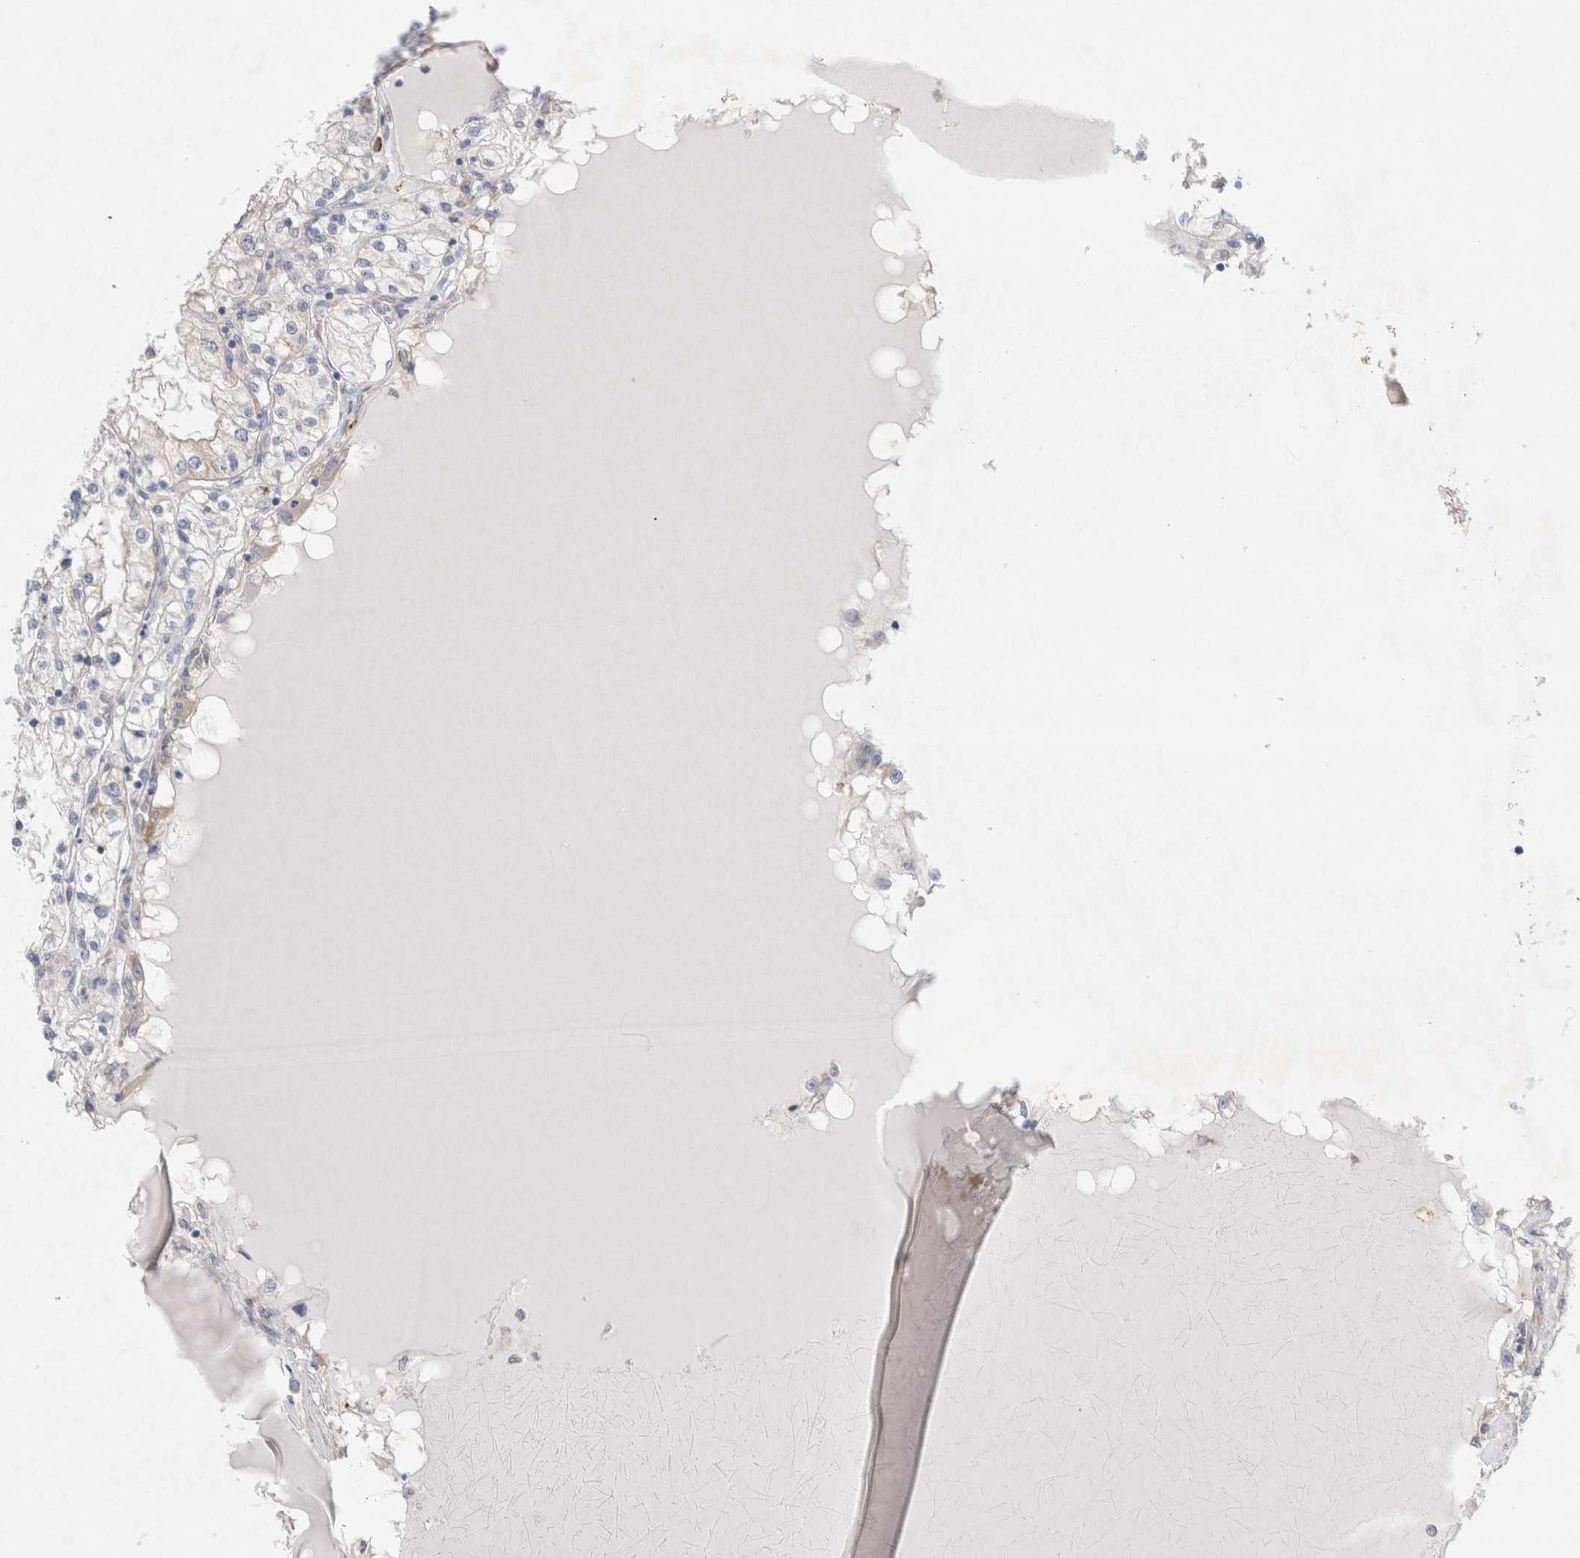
{"staining": {"intensity": "negative", "quantity": "none", "location": "none"}, "tissue": "renal cancer", "cell_type": "Tumor cells", "image_type": "cancer", "snomed": [{"axis": "morphology", "description": "Adenocarcinoma, NOS"}, {"axis": "topography", "description": "Kidney"}], "caption": "An immunohistochemistry (IHC) histopathology image of renal adenocarcinoma is shown. There is no staining in tumor cells of renal adenocarcinoma.", "gene": "RBM12B", "patient": {"sex": "male", "age": 68}}